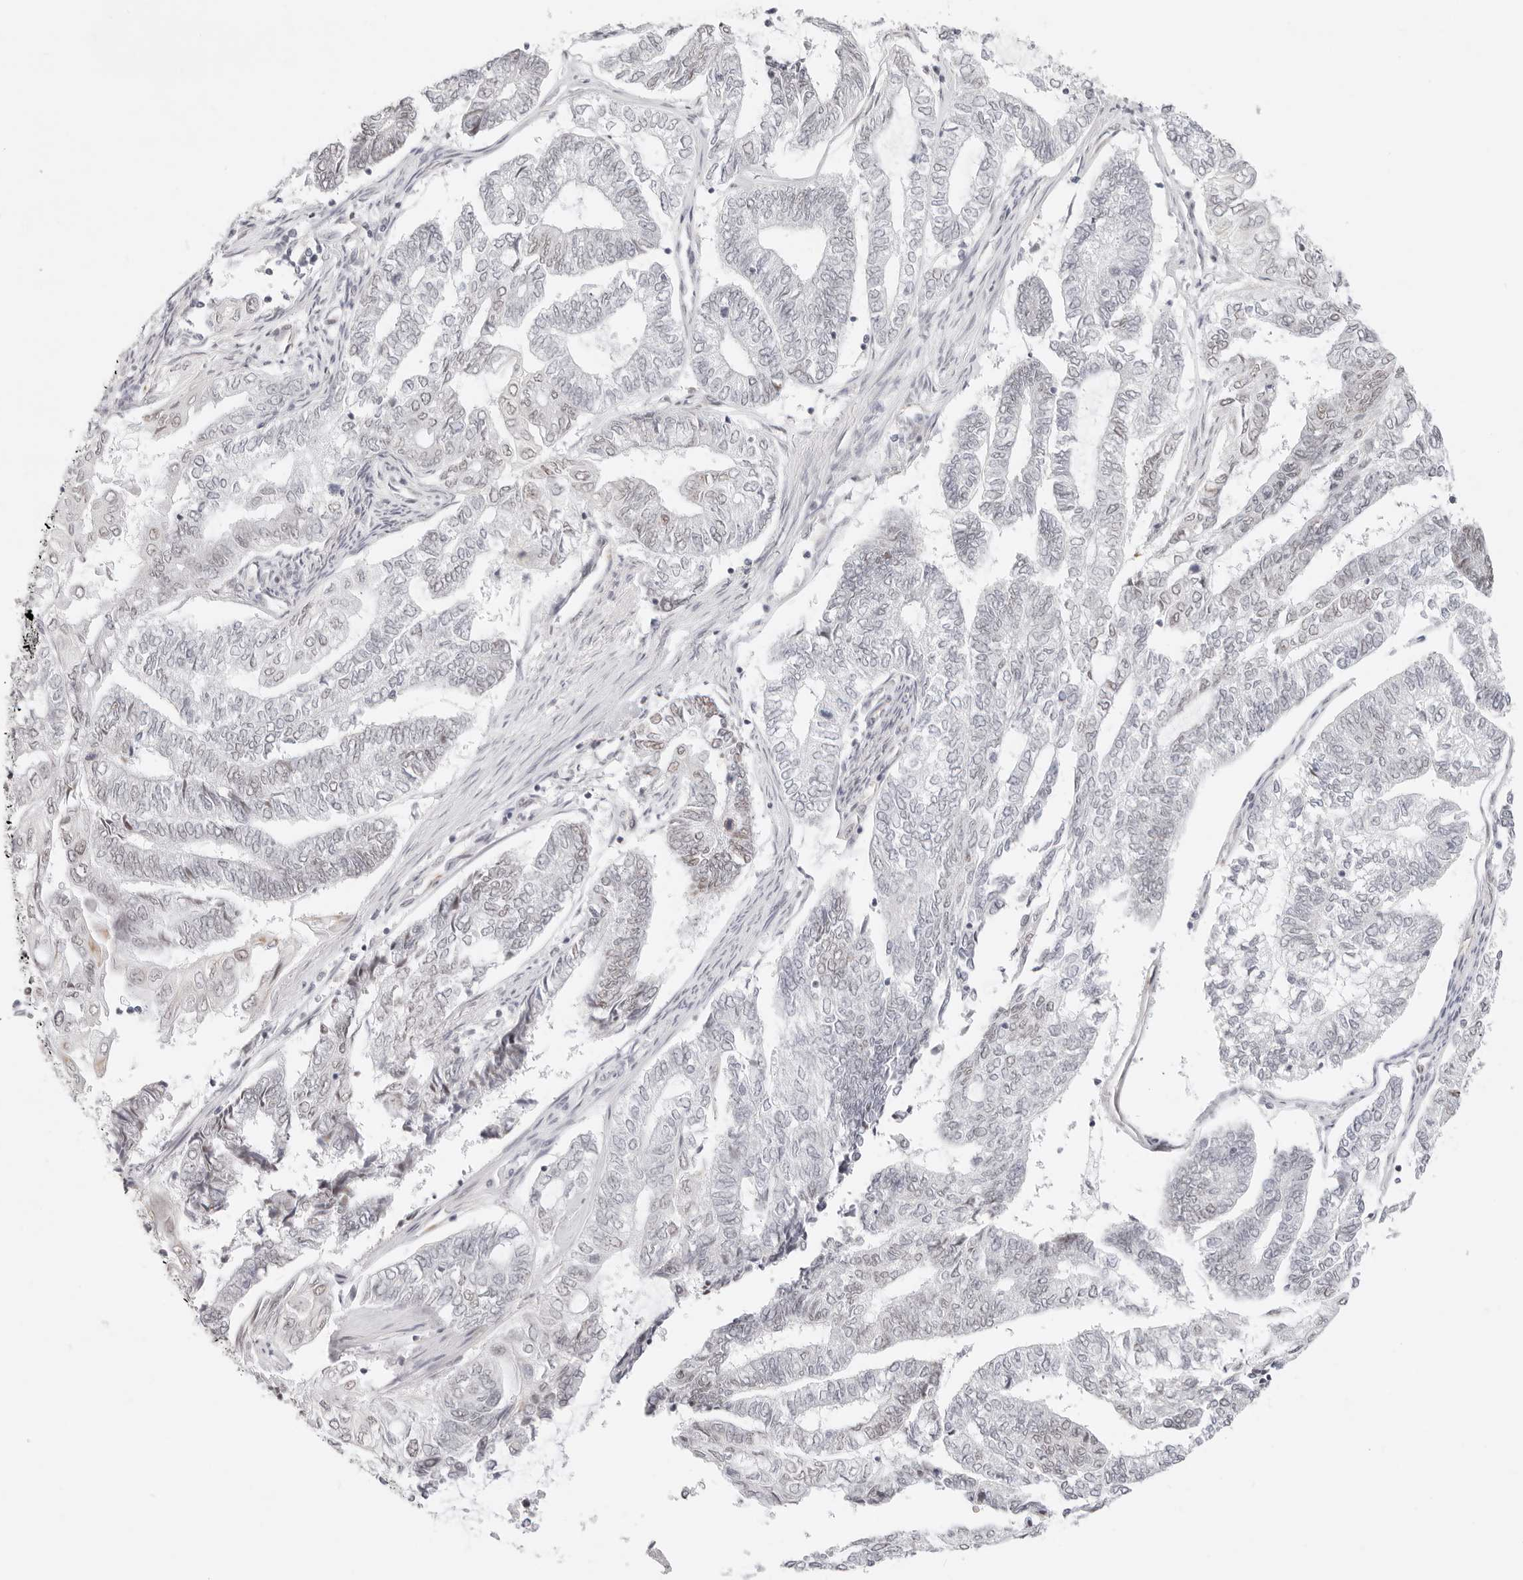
{"staining": {"intensity": "negative", "quantity": "none", "location": "none"}, "tissue": "endometrial cancer", "cell_type": "Tumor cells", "image_type": "cancer", "snomed": [{"axis": "morphology", "description": "Adenocarcinoma, NOS"}, {"axis": "topography", "description": "Uterus"}, {"axis": "topography", "description": "Endometrium"}], "caption": "This is a image of immunohistochemistry (IHC) staining of adenocarcinoma (endometrial), which shows no expression in tumor cells.", "gene": "ZC3H11A", "patient": {"sex": "female", "age": 70}}